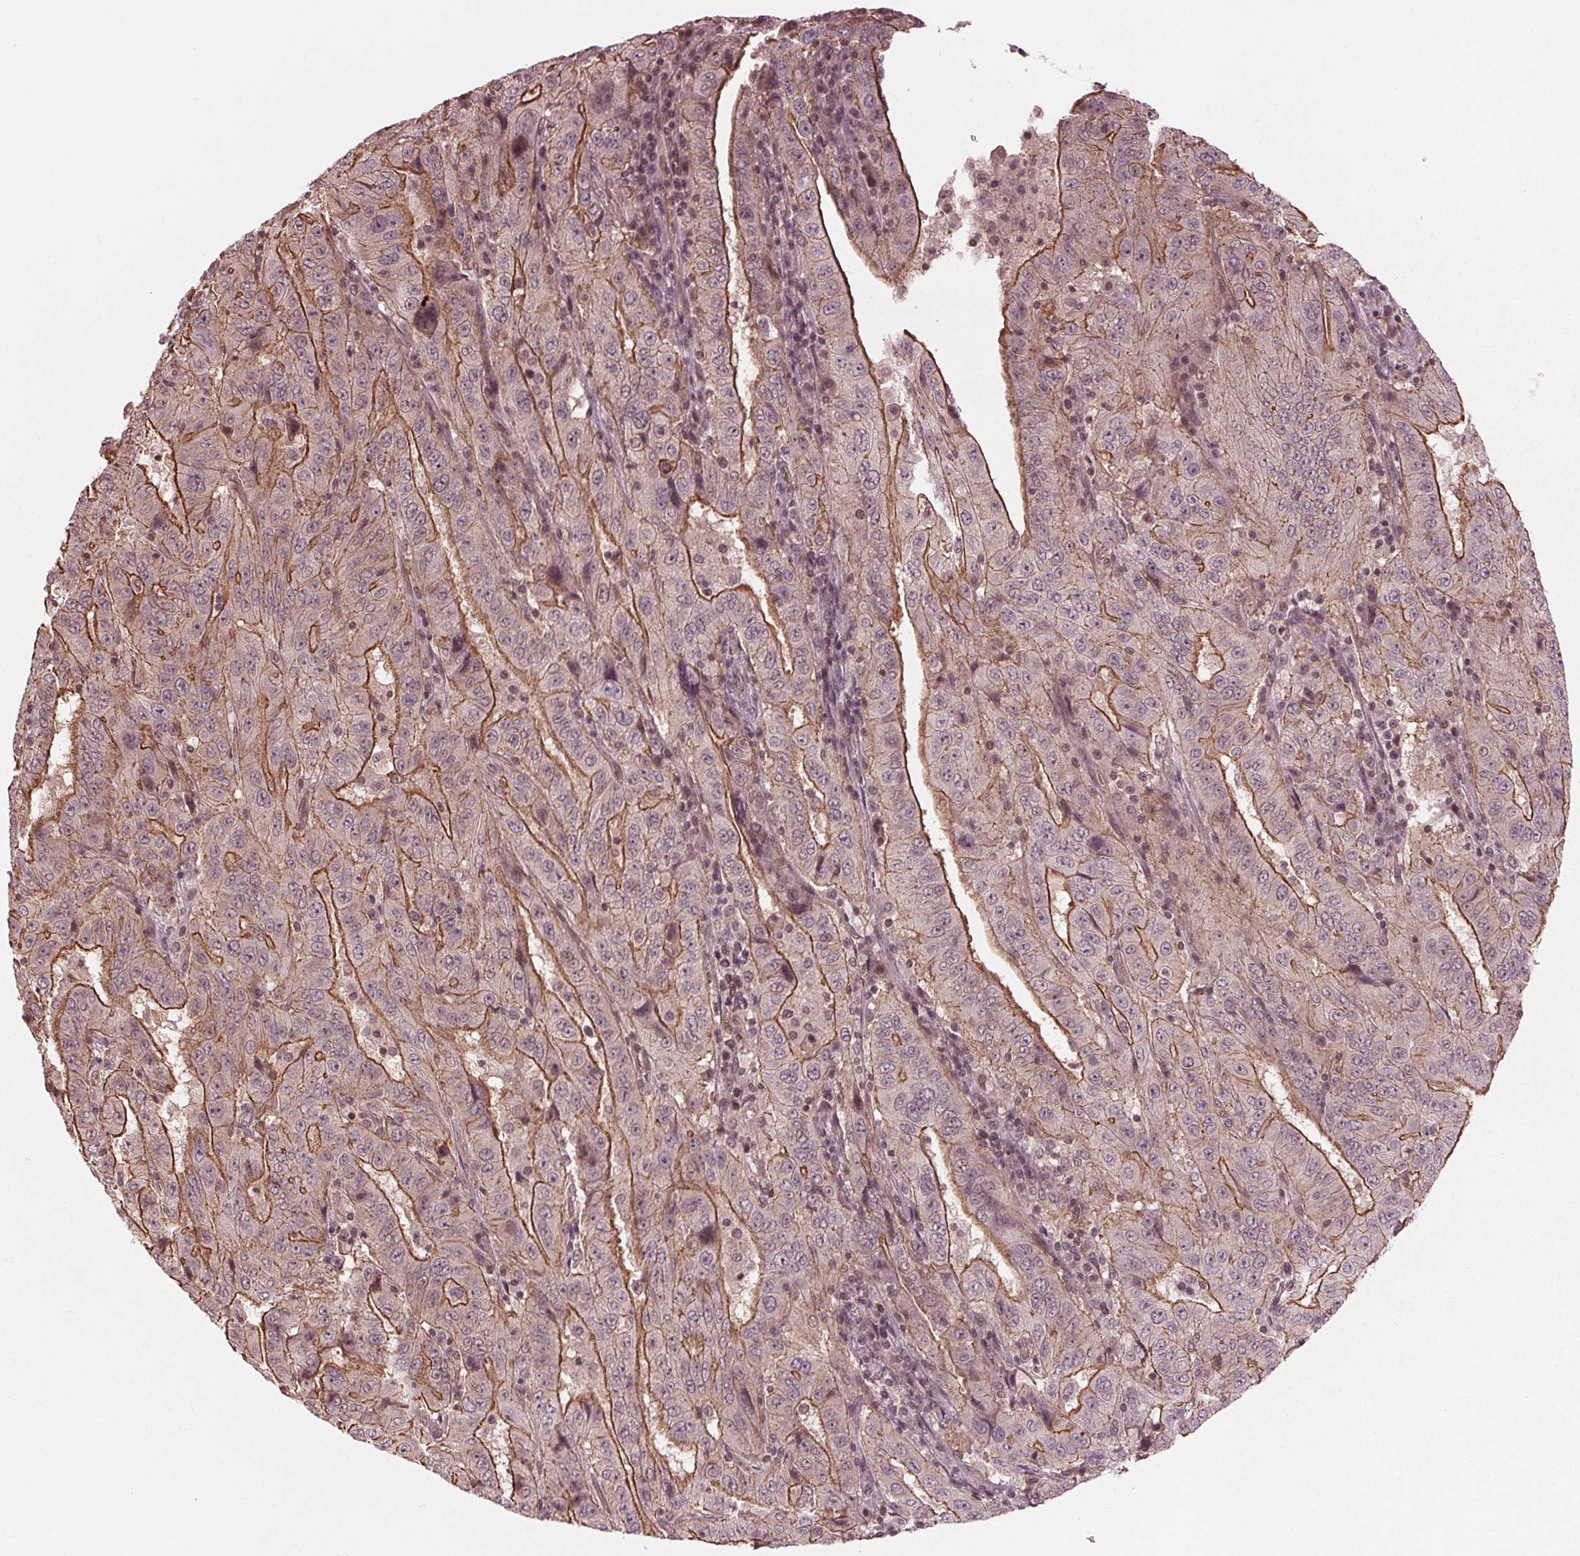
{"staining": {"intensity": "moderate", "quantity": "<25%", "location": "cytoplasmic/membranous"}, "tissue": "pancreatic cancer", "cell_type": "Tumor cells", "image_type": "cancer", "snomed": [{"axis": "morphology", "description": "Adenocarcinoma, NOS"}, {"axis": "topography", "description": "Pancreas"}], "caption": "Human adenocarcinoma (pancreatic) stained with a protein marker shows moderate staining in tumor cells.", "gene": "BTBD1", "patient": {"sex": "male", "age": 63}}